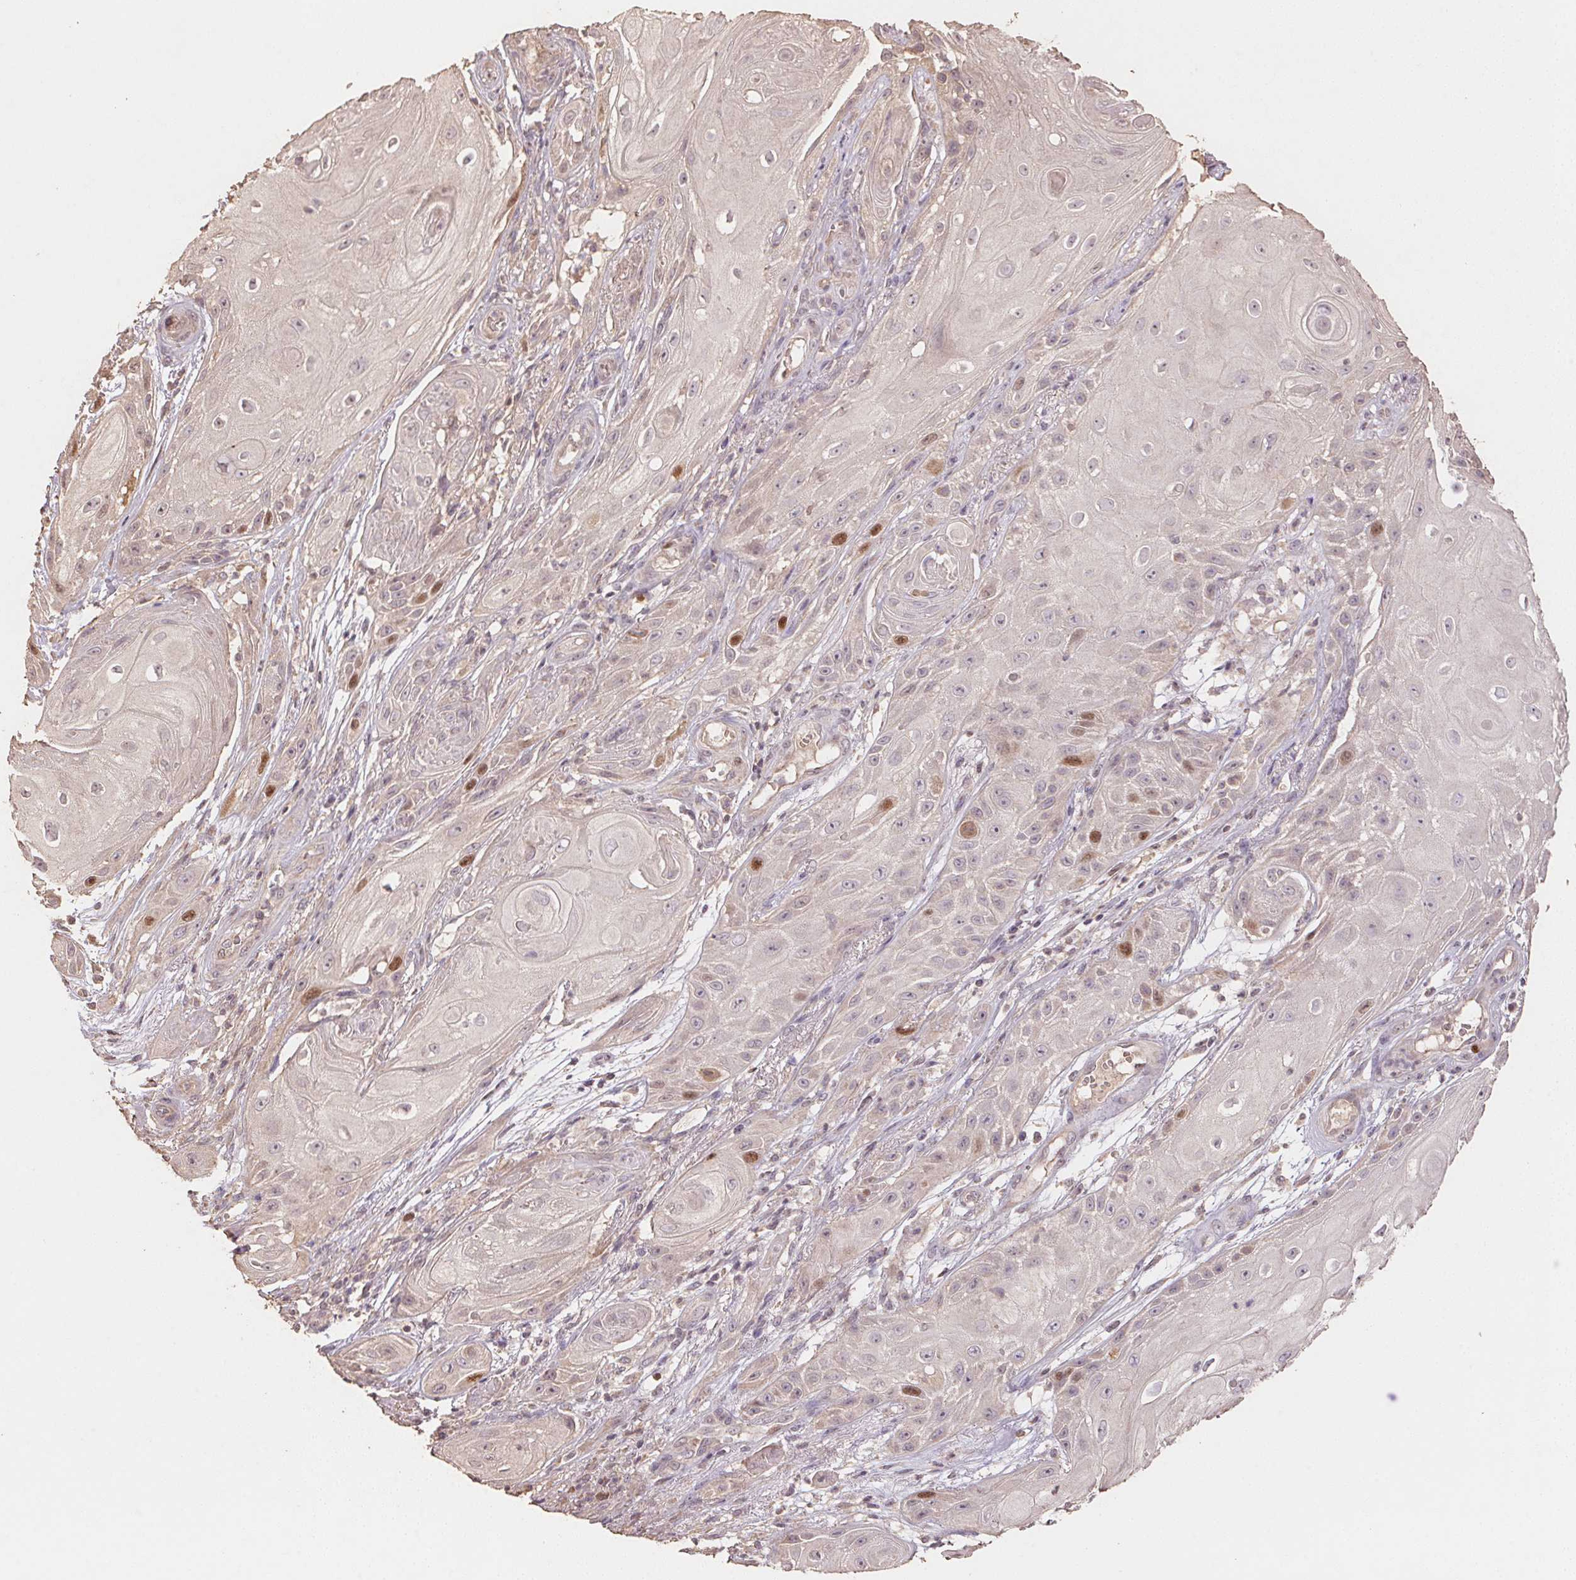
{"staining": {"intensity": "moderate", "quantity": "<25%", "location": "nuclear"}, "tissue": "skin cancer", "cell_type": "Tumor cells", "image_type": "cancer", "snomed": [{"axis": "morphology", "description": "Squamous cell carcinoma, NOS"}, {"axis": "topography", "description": "Skin"}], "caption": "Tumor cells show moderate nuclear positivity in approximately <25% of cells in skin squamous cell carcinoma.", "gene": "CENPF", "patient": {"sex": "male", "age": 62}}